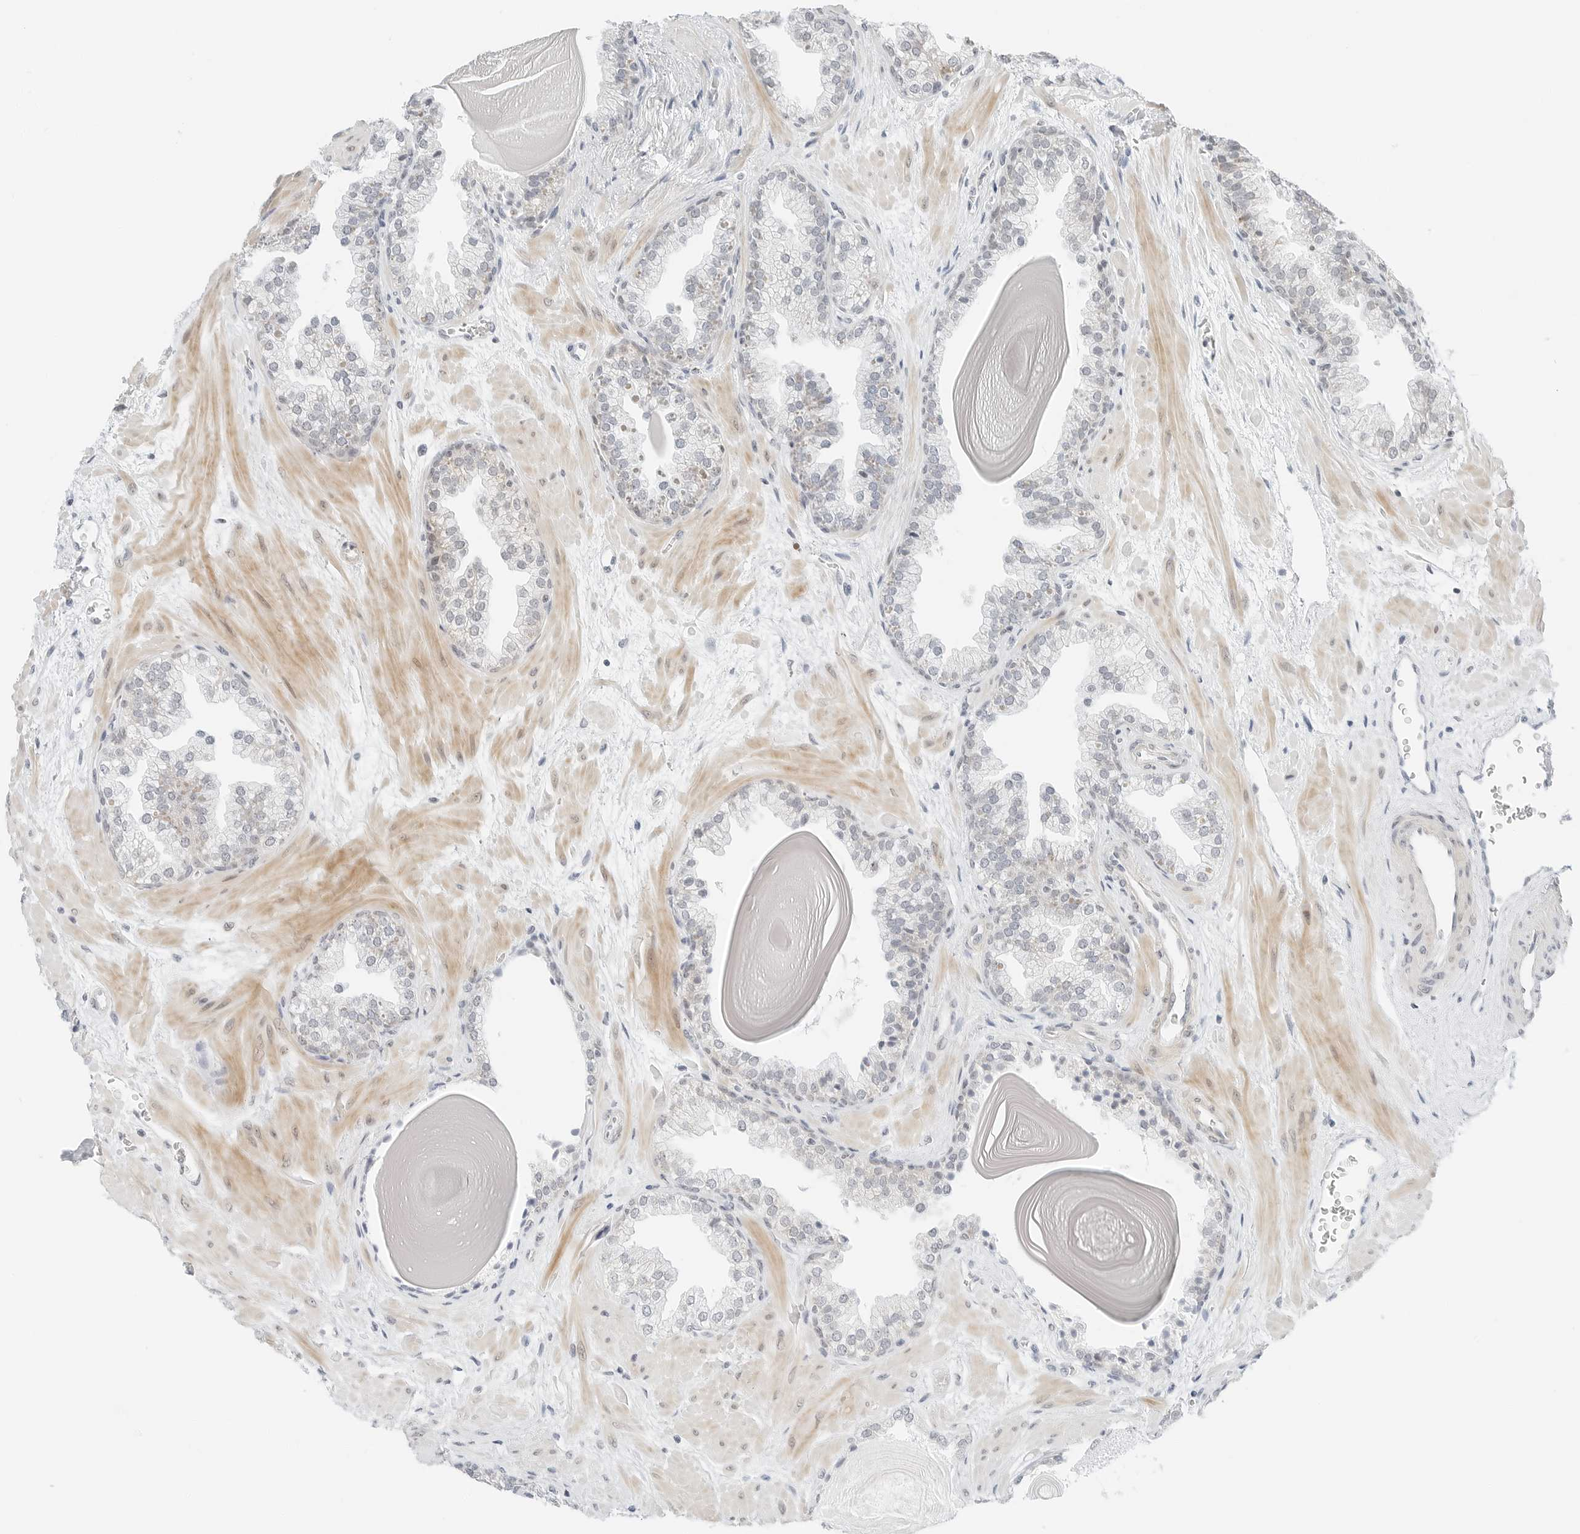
{"staining": {"intensity": "negative", "quantity": "none", "location": "none"}, "tissue": "prostate", "cell_type": "Glandular cells", "image_type": "normal", "snomed": [{"axis": "morphology", "description": "Normal tissue, NOS"}, {"axis": "topography", "description": "Prostate"}], "caption": "Prostate was stained to show a protein in brown. There is no significant expression in glandular cells. The staining was performed using DAB (3,3'-diaminobenzidine) to visualize the protein expression in brown, while the nuclei were stained in blue with hematoxylin (Magnification: 20x).", "gene": "CCSAP", "patient": {"sex": "male", "age": 48}}